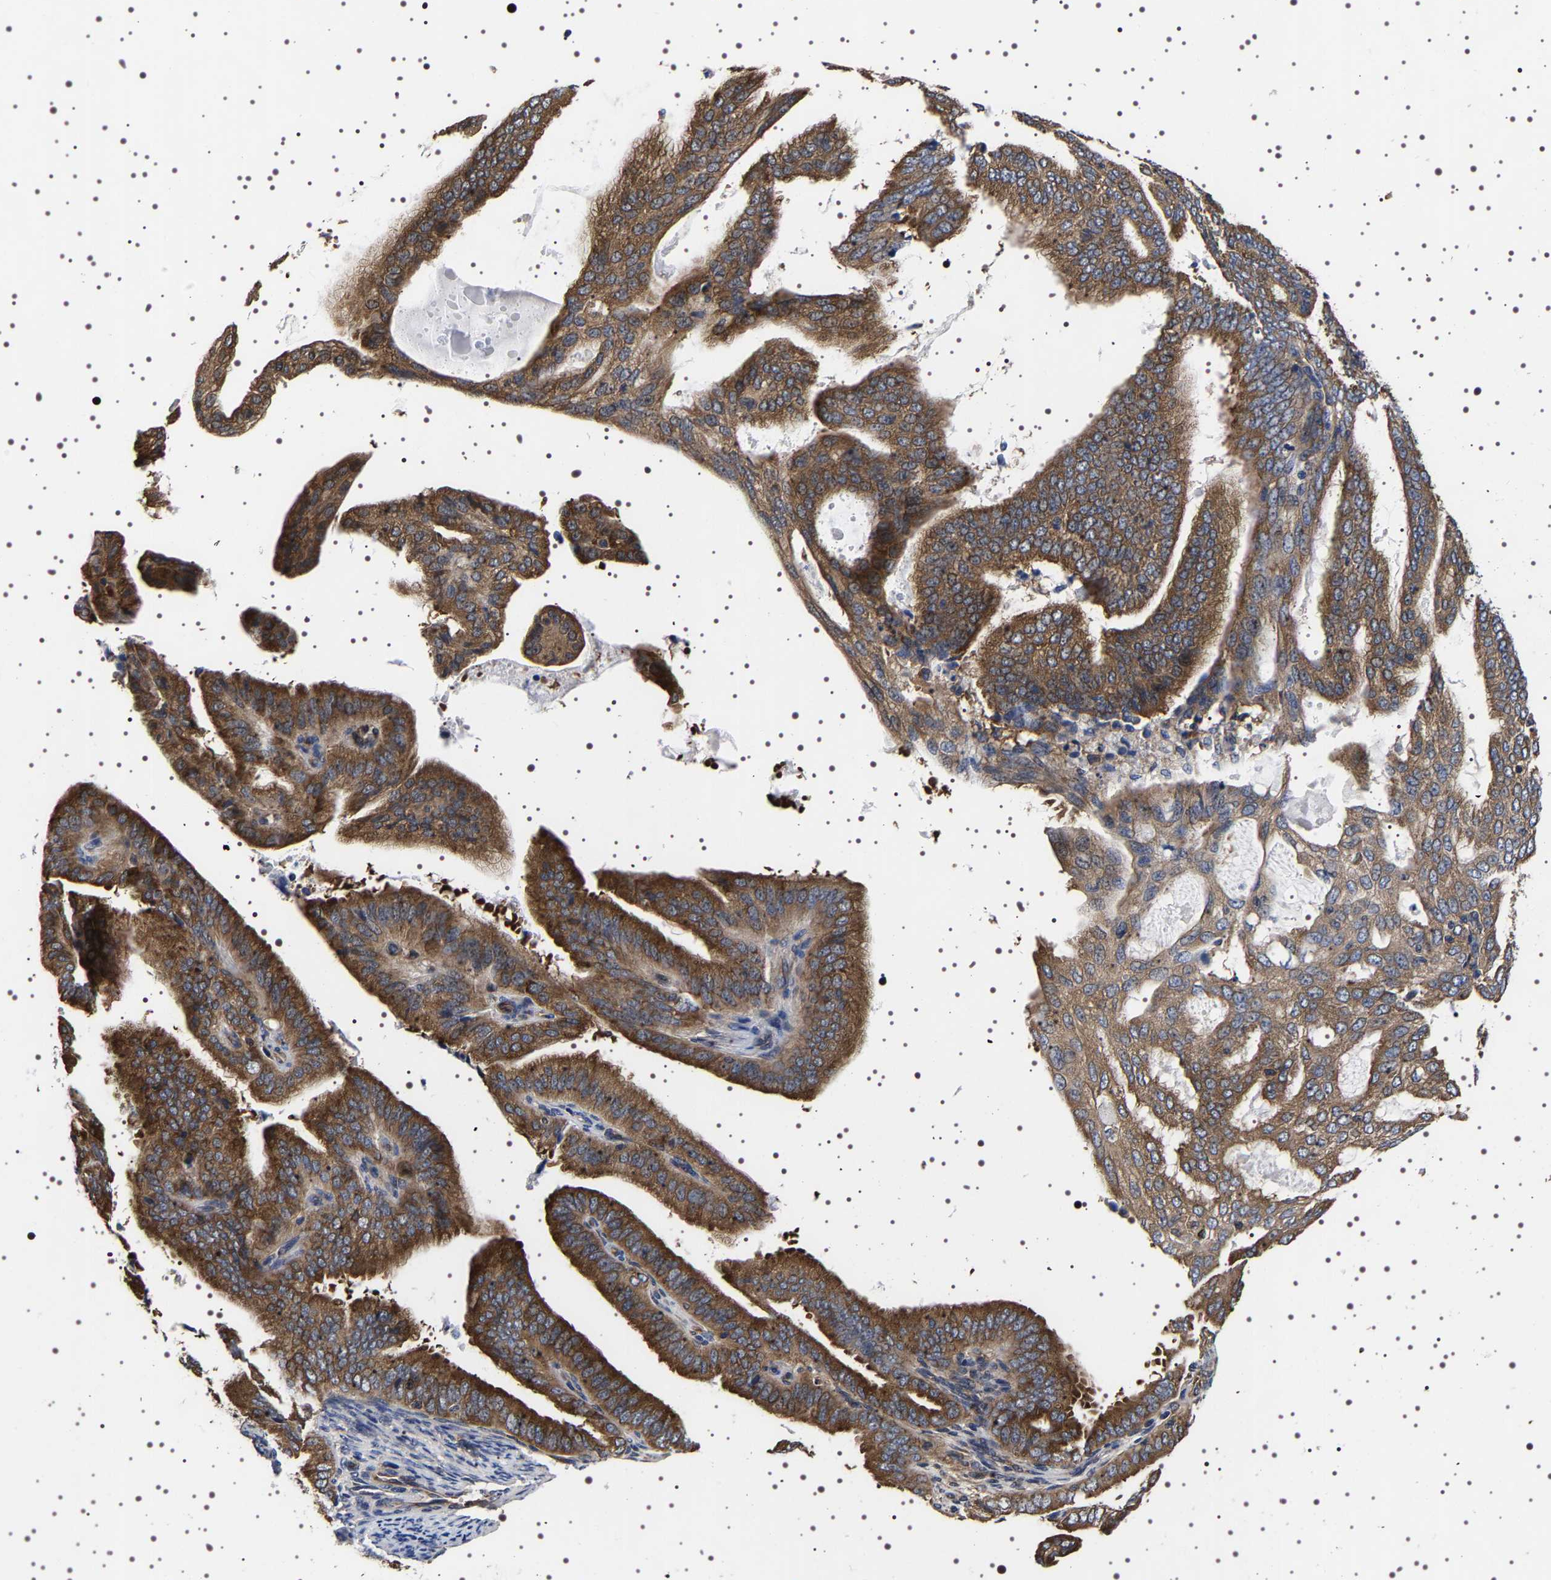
{"staining": {"intensity": "strong", "quantity": ">75%", "location": "cytoplasmic/membranous"}, "tissue": "endometrial cancer", "cell_type": "Tumor cells", "image_type": "cancer", "snomed": [{"axis": "morphology", "description": "Adenocarcinoma, NOS"}, {"axis": "topography", "description": "Endometrium"}], "caption": "Protein staining of endometrial adenocarcinoma tissue shows strong cytoplasmic/membranous staining in approximately >75% of tumor cells.", "gene": "DARS1", "patient": {"sex": "female", "age": 58}}